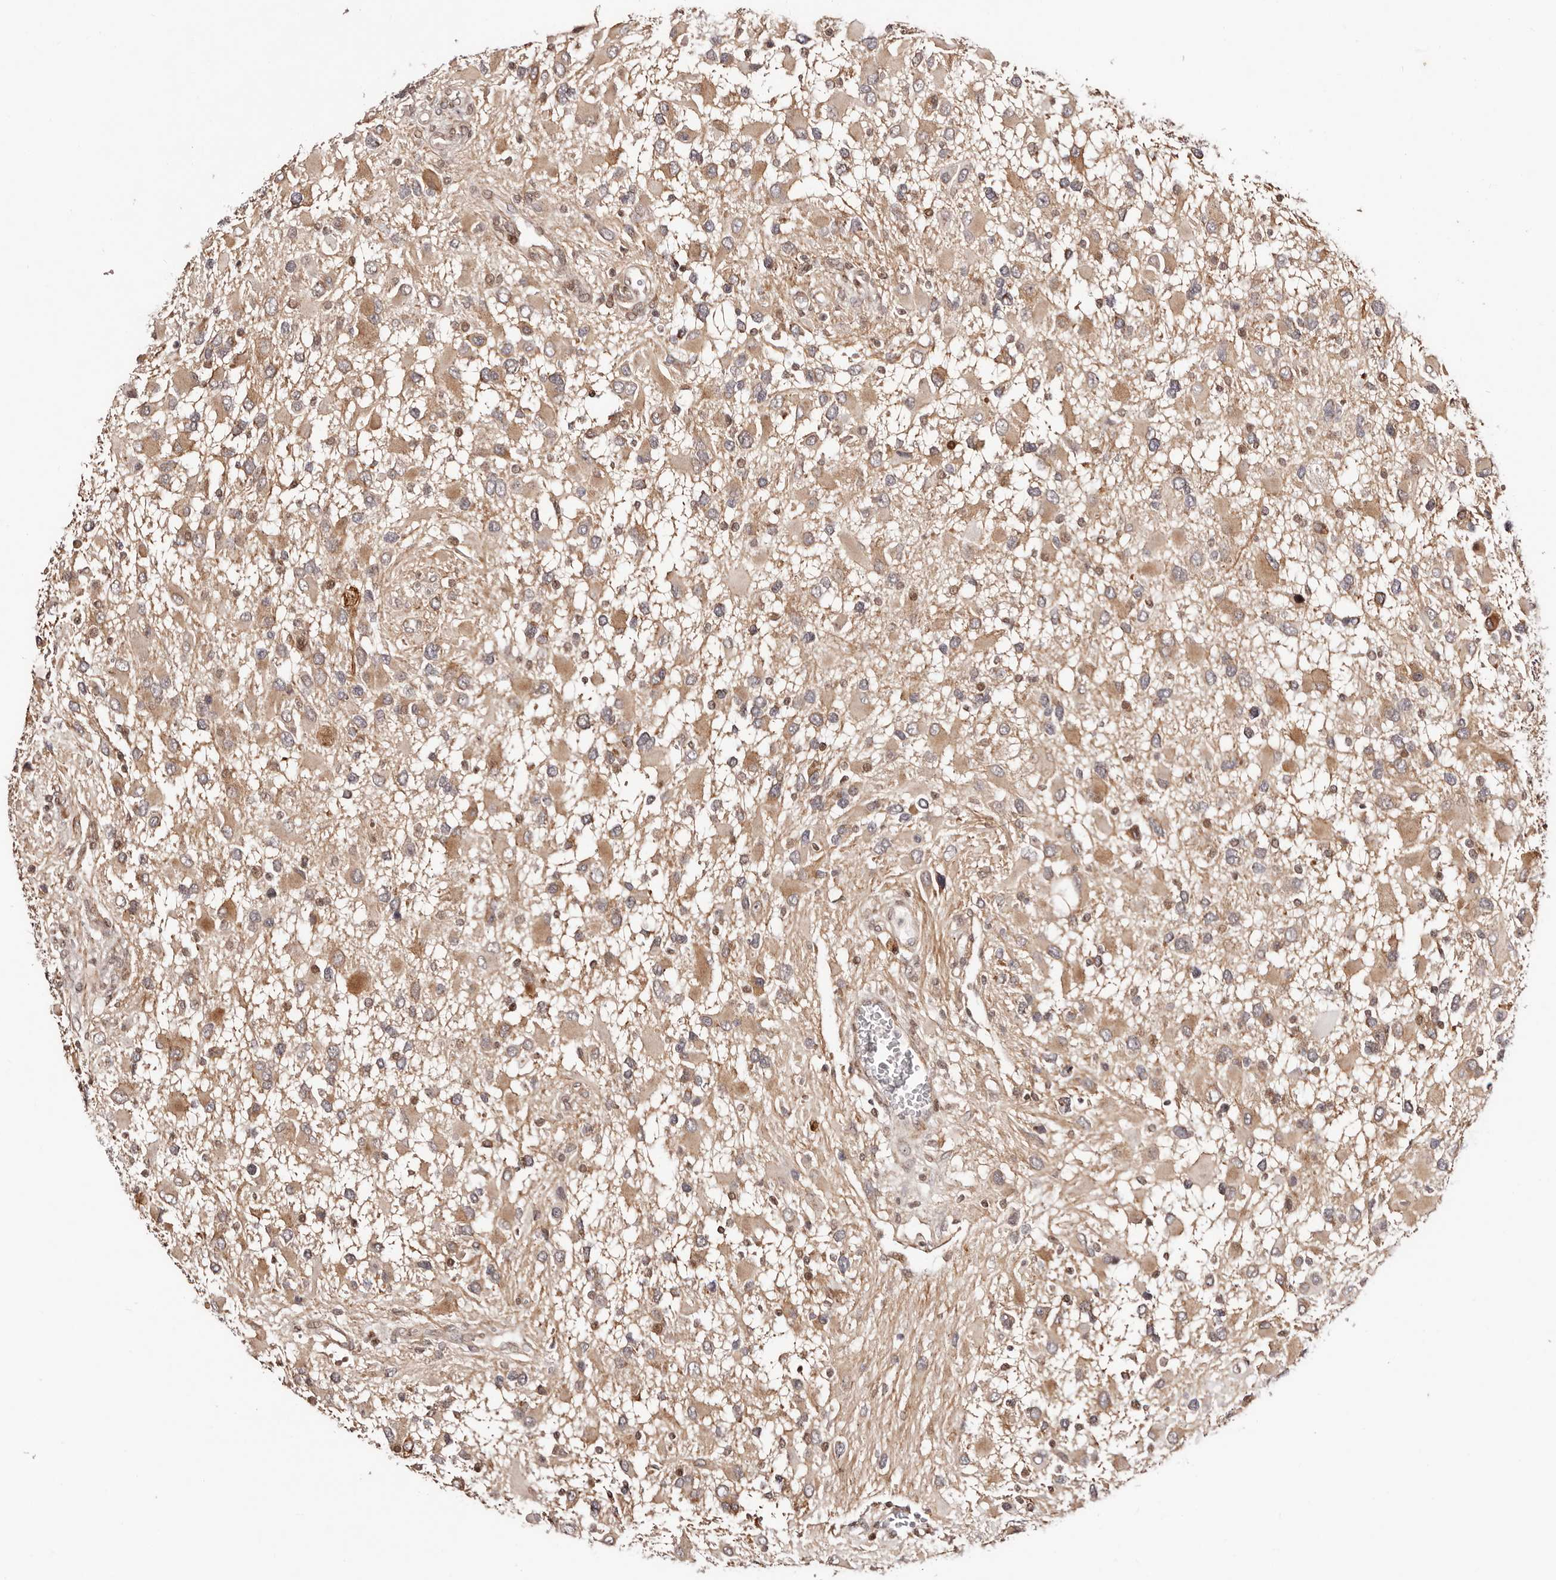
{"staining": {"intensity": "moderate", "quantity": ">75%", "location": "cytoplasmic/membranous"}, "tissue": "glioma", "cell_type": "Tumor cells", "image_type": "cancer", "snomed": [{"axis": "morphology", "description": "Glioma, malignant, High grade"}, {"axis": "topography", "description": "Brain"}], "caption": "High-grade glioma (malignant) stained with IHC exhibits moderate cytoplasmic/membranous positivity in approximately >75% of tumor cells. The protein is stained brown, and the nuclei are stained in blue (DAB IHC with brightfield microscopy, high magnification).", "gene": "HIVEP3", "patient": {"sex": "male", "age": 53}}